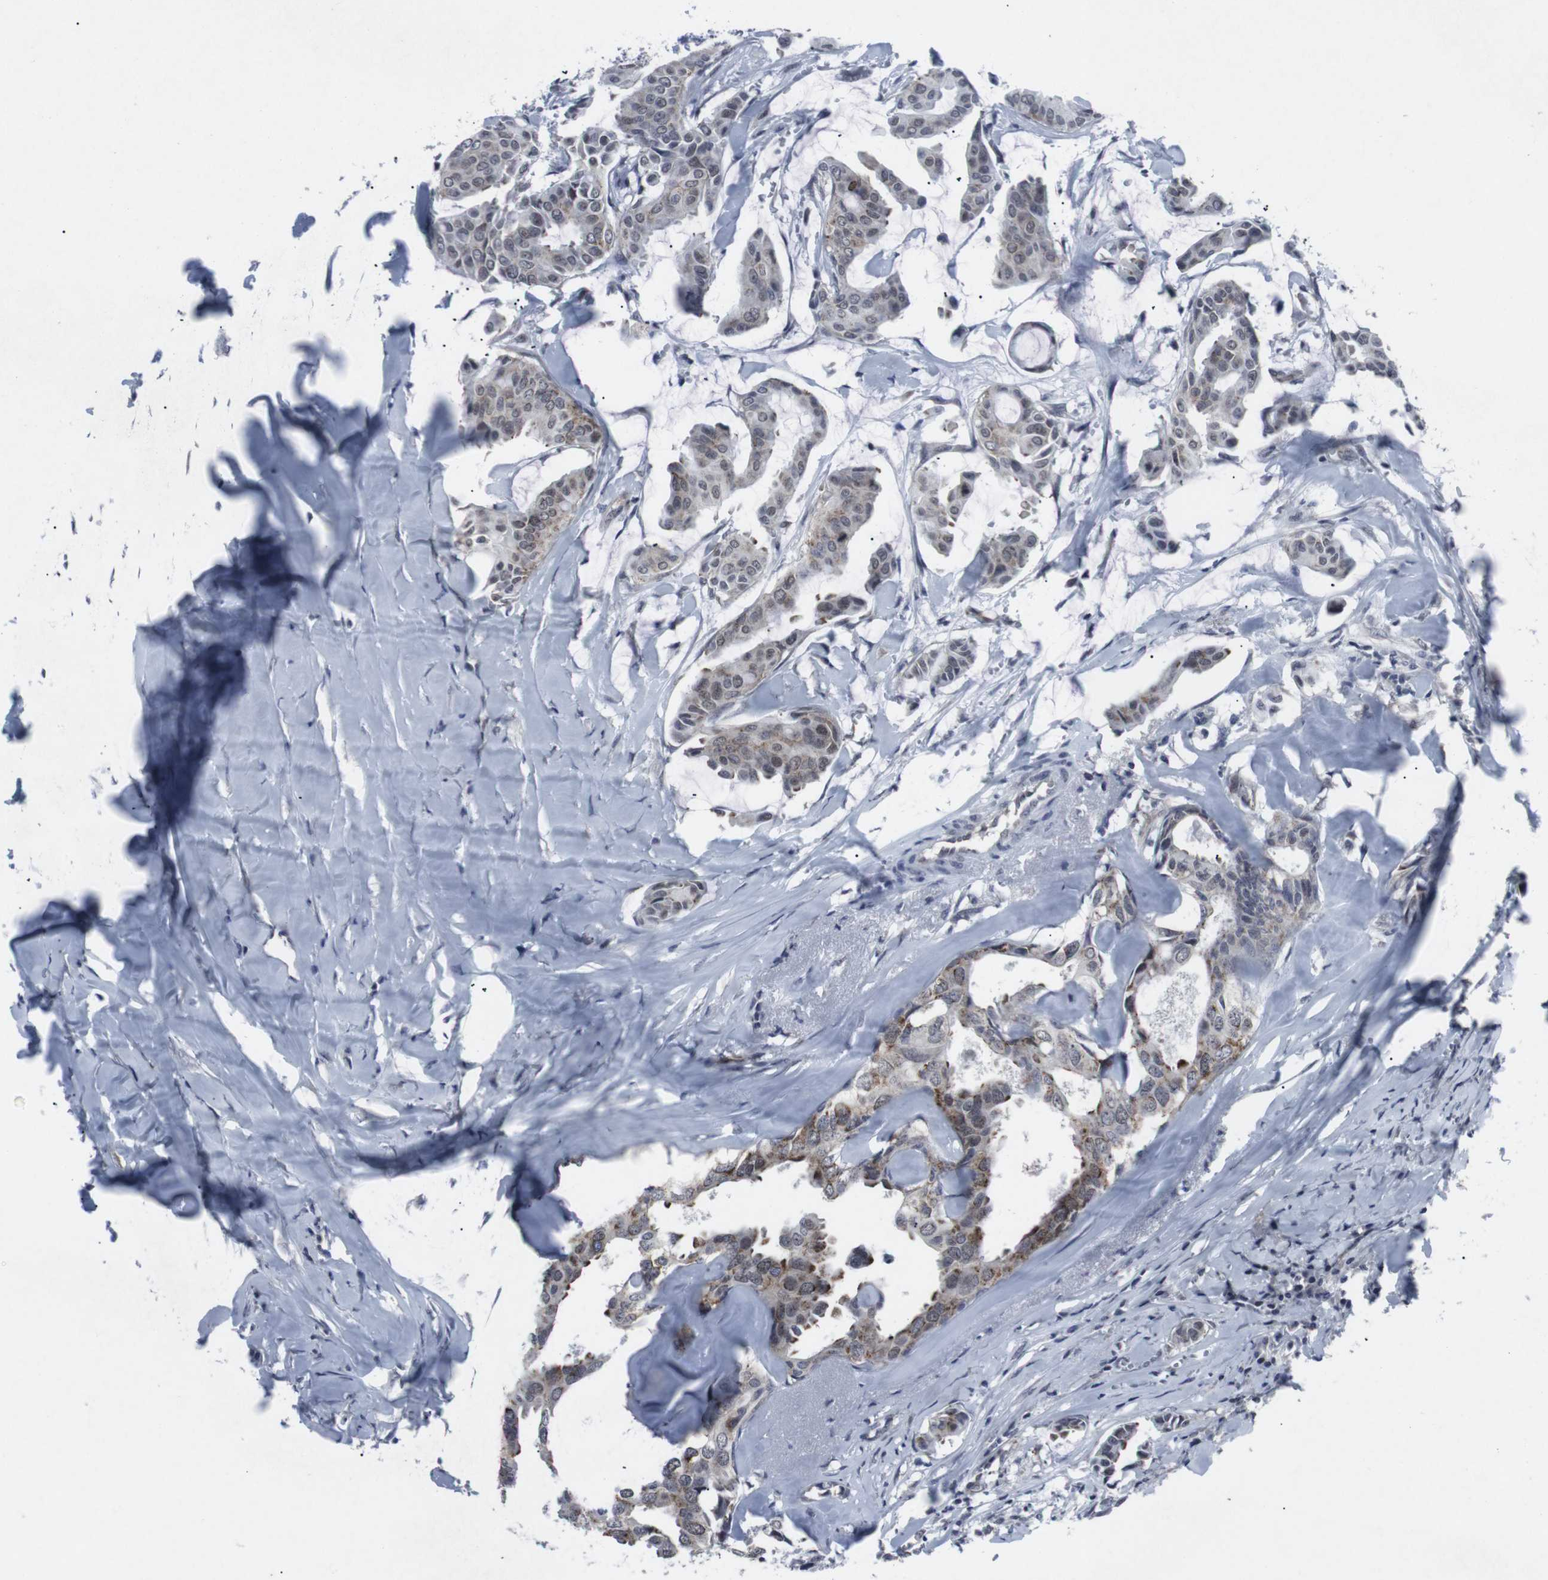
{"staining": {"intensity": "weak", "quantity": ">75%", "location": "cytoplasmic/membranous,nuclear"}, "tissue": "head and neck cancer", "cell_type": "Tumor cells", "image_type": "cancer", "snomed": [{"axis": "morphology", "description": "Adenocarcinoma, NOS"}, {"axis": "topography", "description": "Salivary gland"}, {"axis": "topography", "description": "Head-Neck"}], "caption": "The immunohistochemical stain labels weak cytoplasmic/membranous and nuclear staining in tumor cells of adenocarcinoma (head and neck) tissue.", "gene": "GEMIN2", "patient": {"sex": "female", "age": 59}}